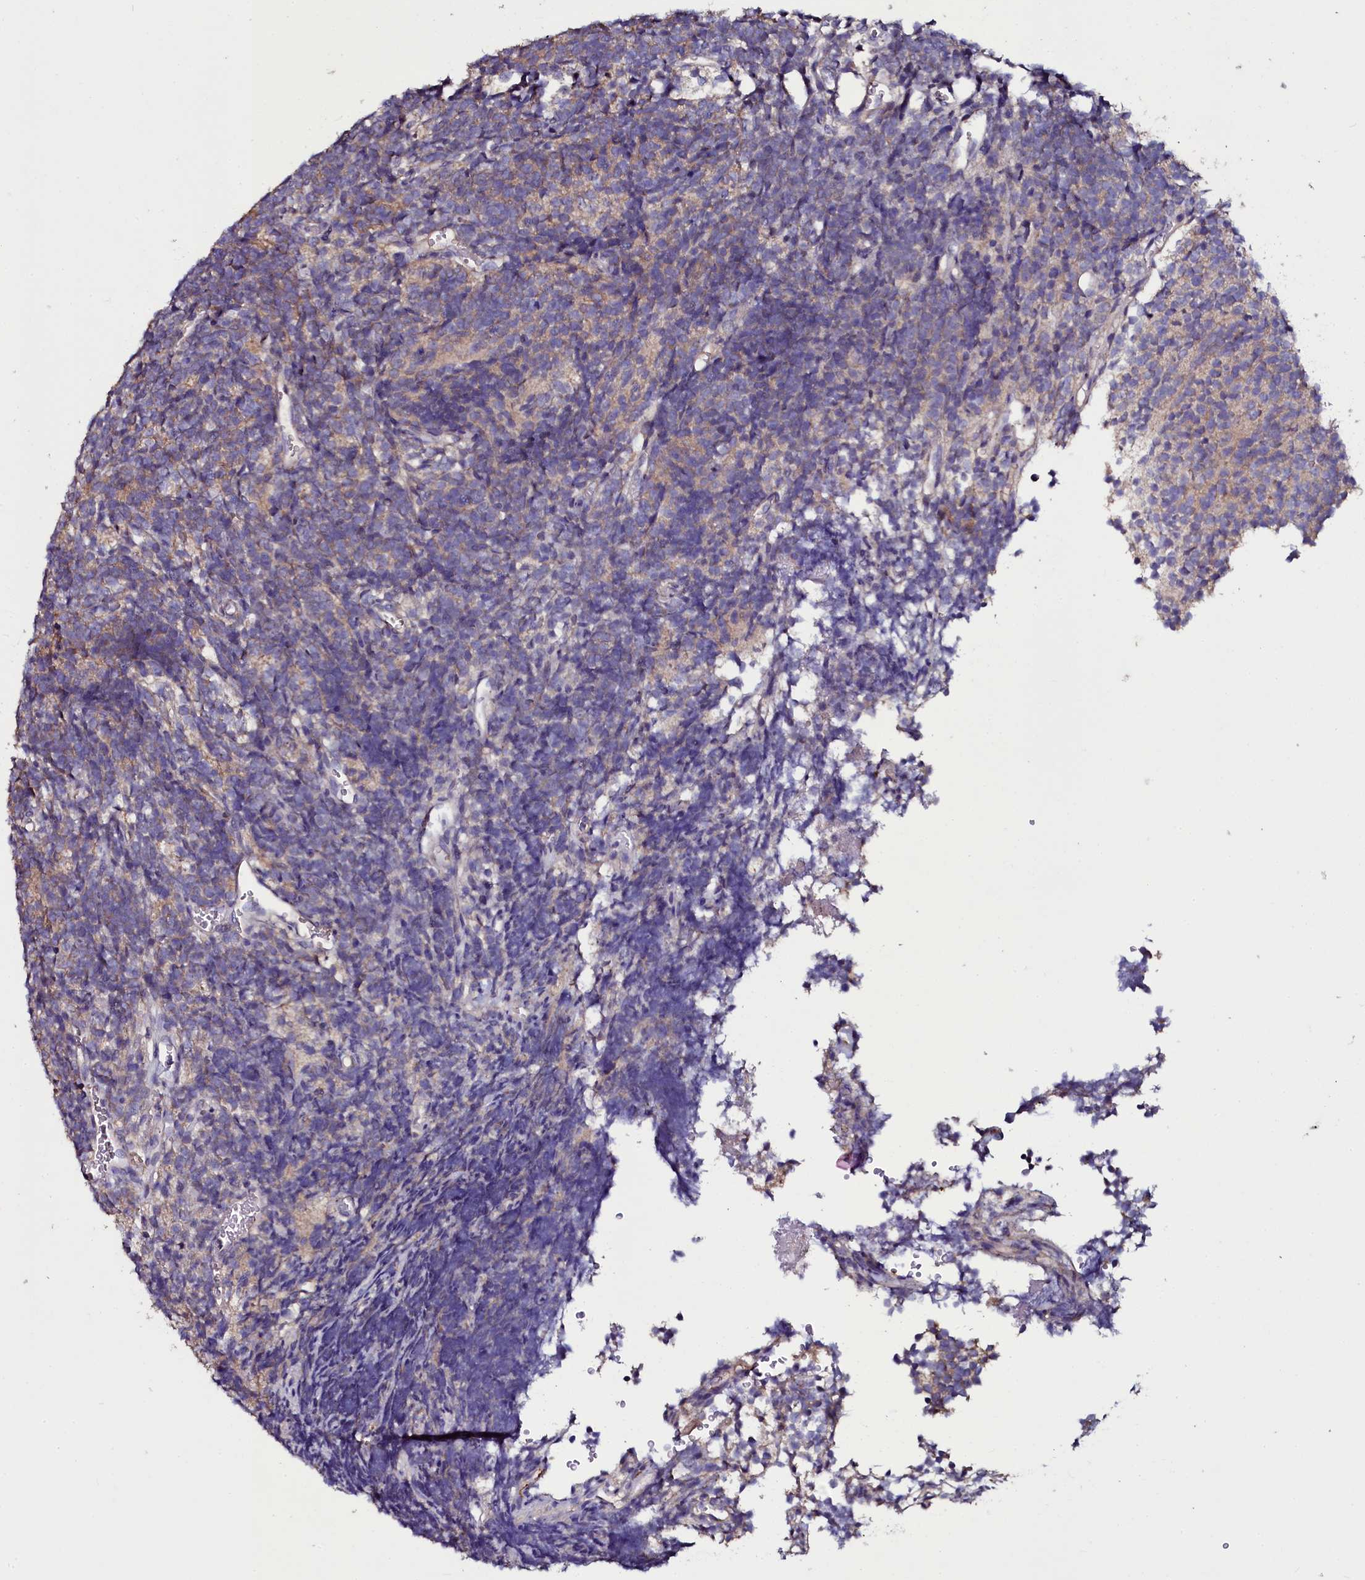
{"staining": {"intensity": "weak", "quantity": "<25%", "location": "cytoplasmic/membranous"}, "tissue": "glioma", "cell_type": "Tumor cells", "image_type": "cancer", "snomed": [{"axis": "morphology", "description": "Glioma, malignant, Low grade"}, {"axis": "topography", "description": "Brain"}], "caption": "Tumor cells show no significant protein expression in malignant low-grade glioma. Nuclei are stained in blue.", "gene": "USPL1", "patient": {"sex": "female", "age": 1}}